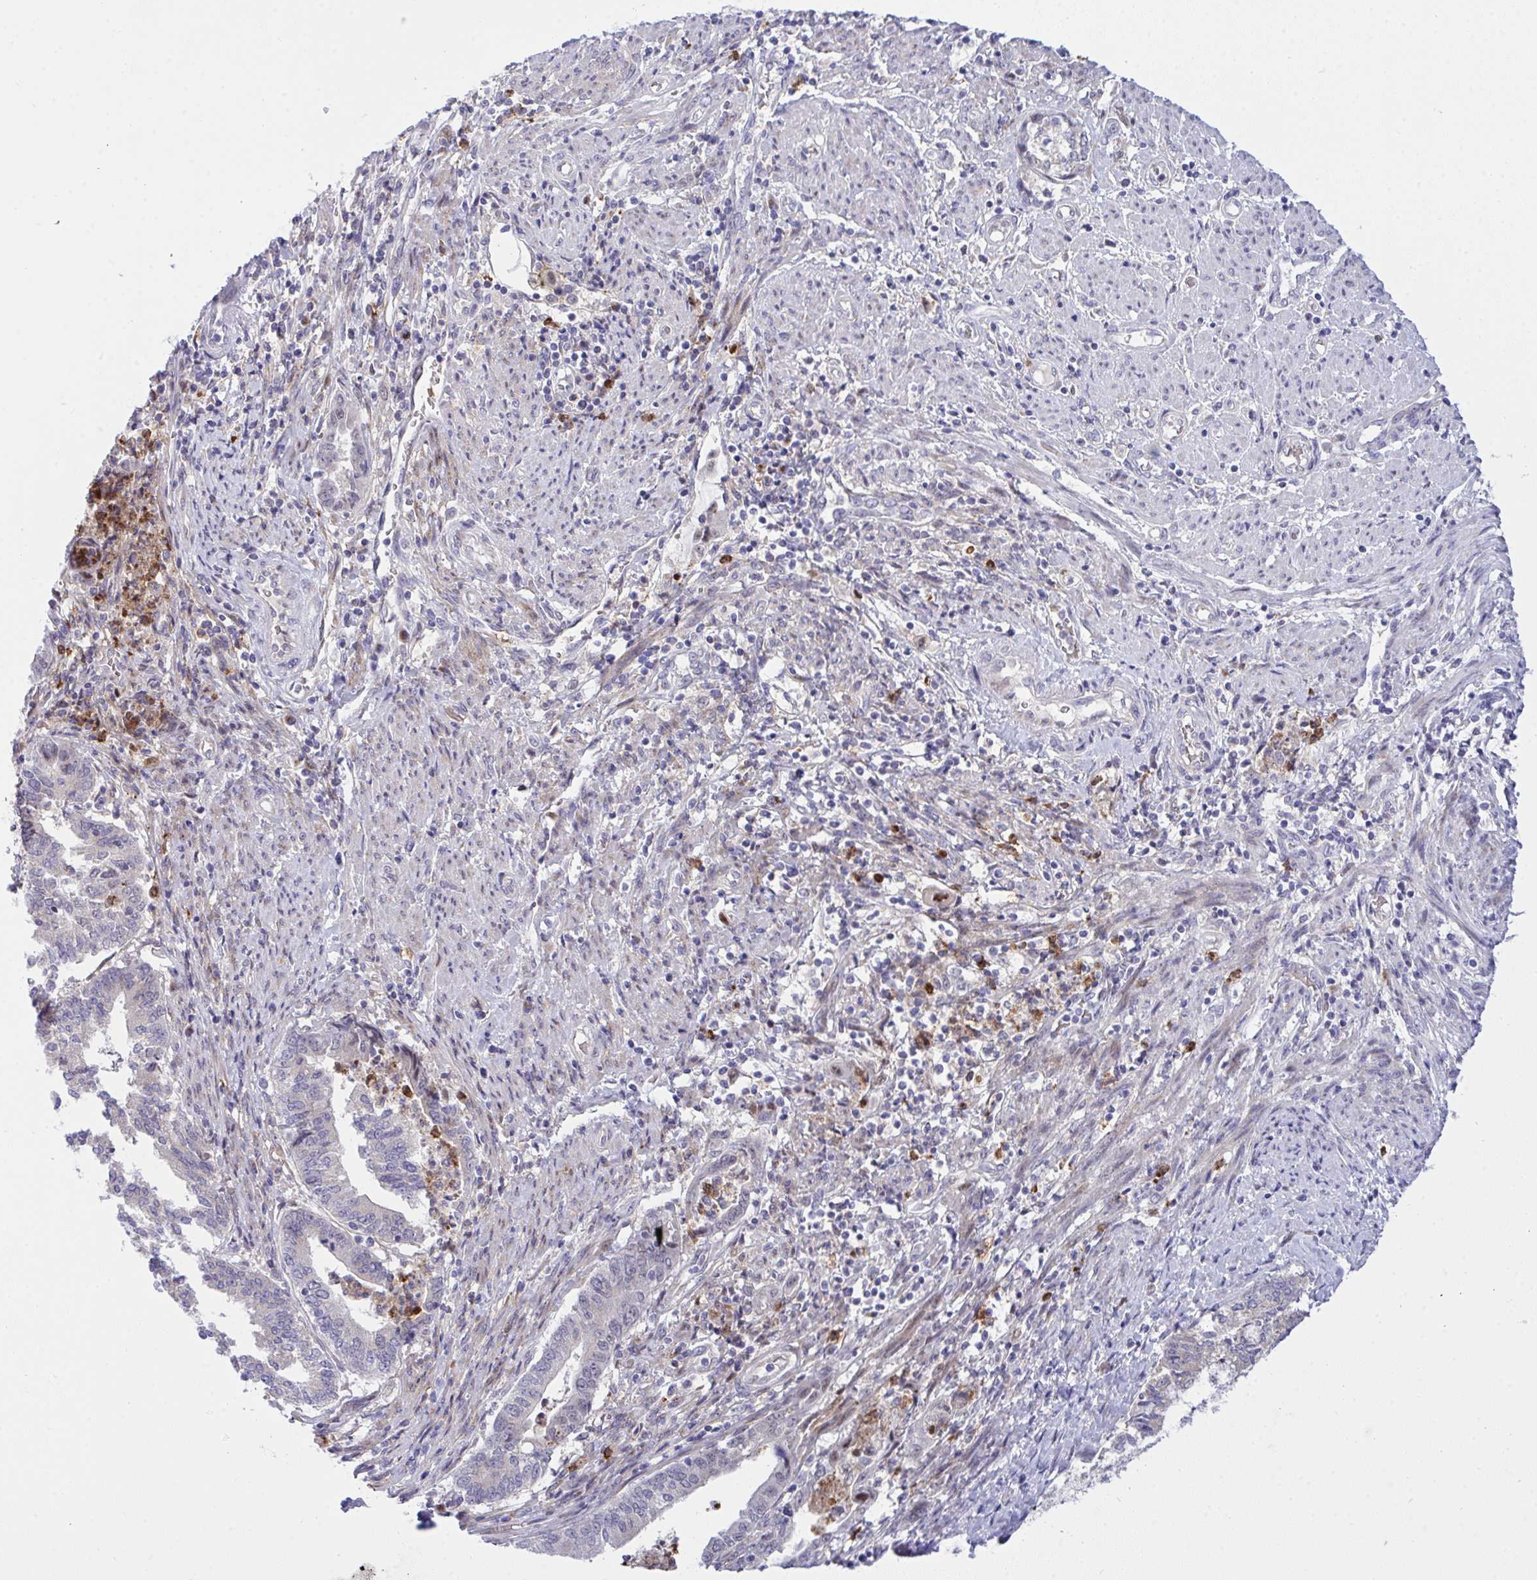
{"staining": {"intensity": "negative", "quantity": "none", "location": "none"}, "tissue": "endometrial cancer", "cell_type": "Tumor cells", "image_type": "cancer", "snomed": [{"axis": "morphology", "description": "Adenocarcinoma, NOS"}, {"axis": "topography", "description": "Endometrium"}], "caption": "Image shows no protein staining in tumor cells of endometrial adenocarcinoma tissue.", "gene": "ZNF554", "patient": {"sex": "female", "age": 65}}